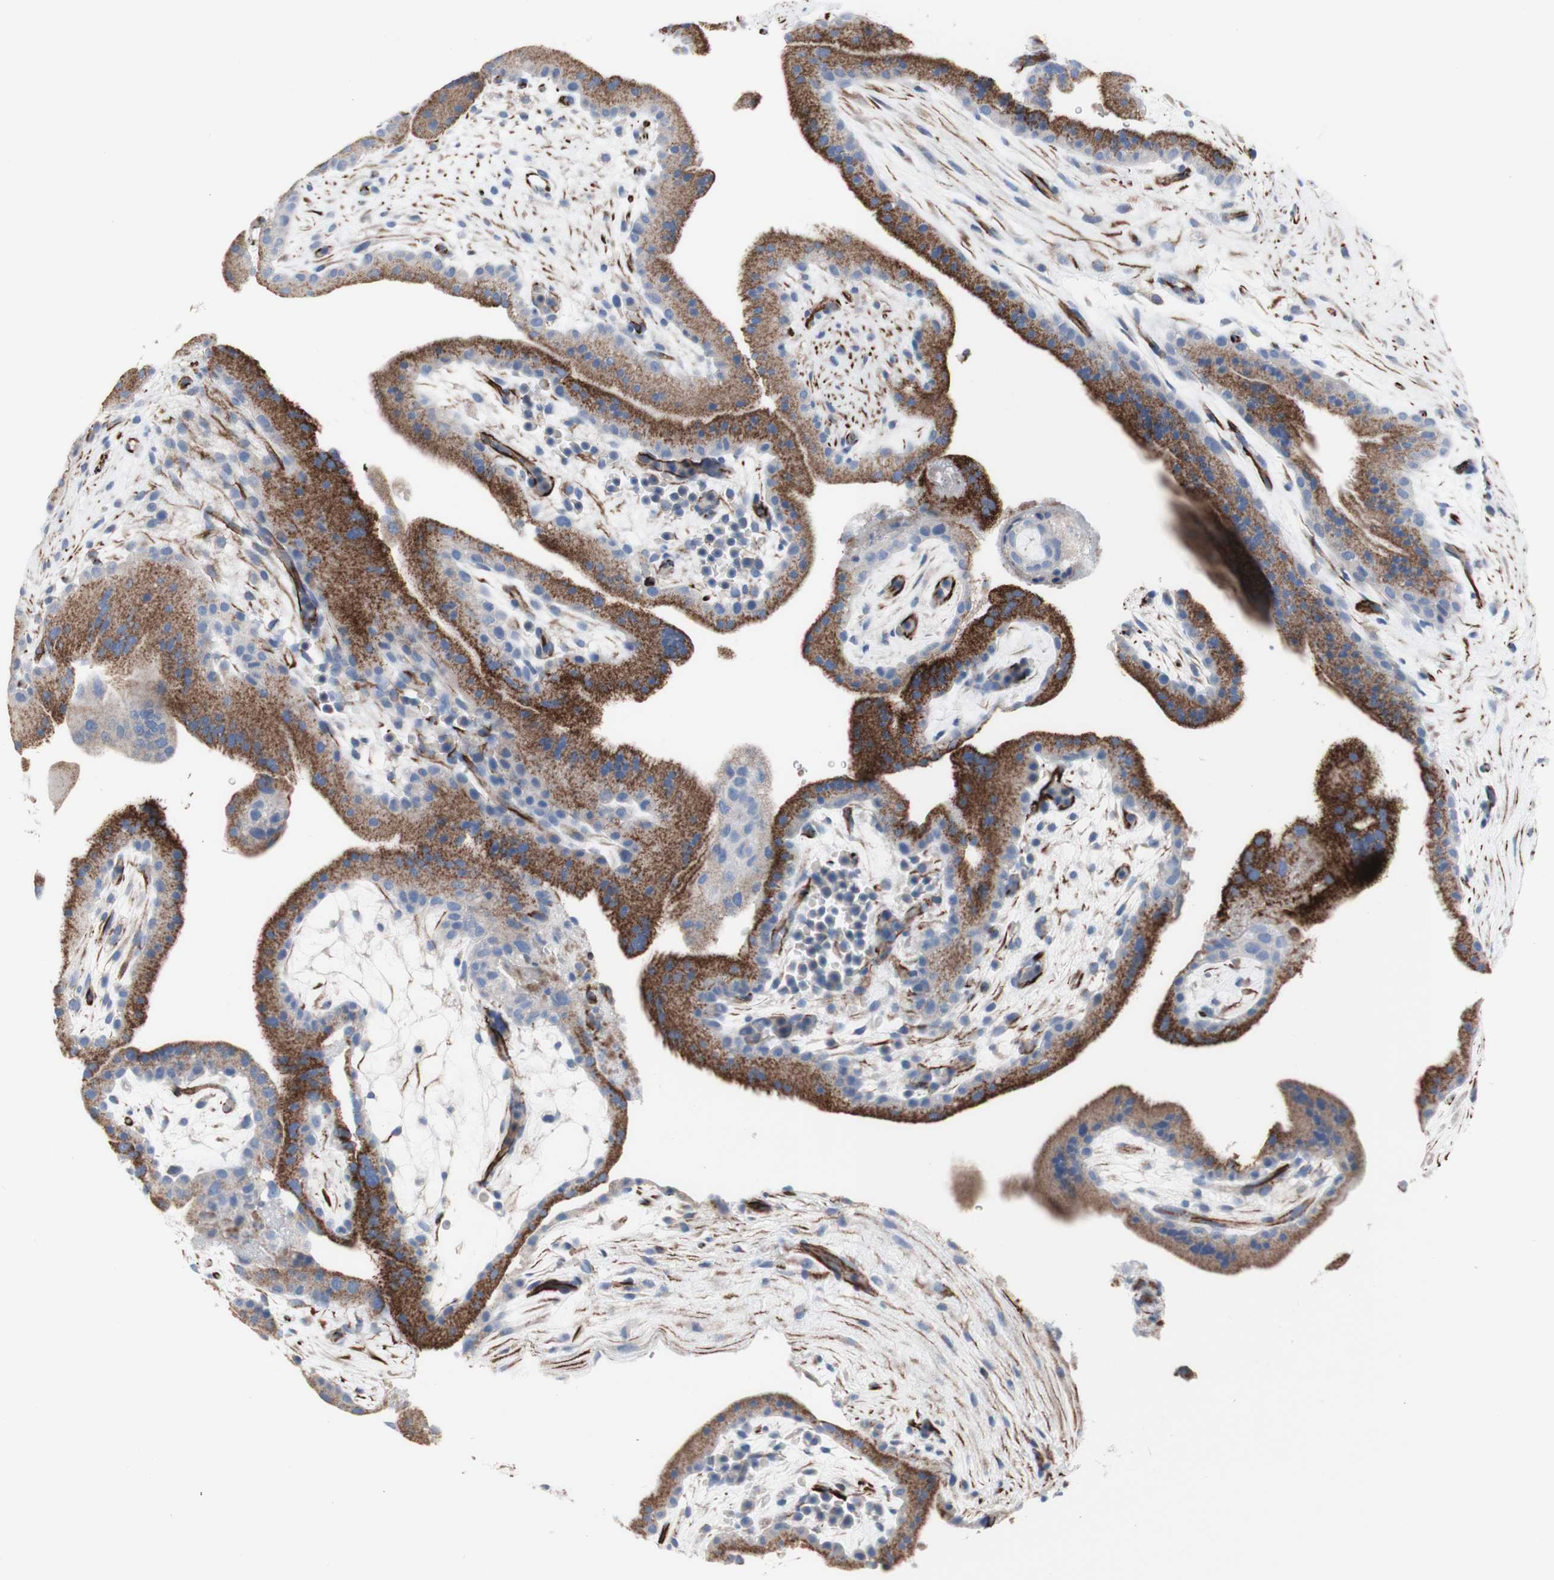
{"staining": {"intensity": "strong", "quantity": "25%-75%", "location": "cytoplasmic/membranous"}, "tissue": "placenta", "cell_type": "Trophoblastic cells", "image_type": "normal", "snomed": [{"axis": "morphology", "description": "Normal tissue, NOS"}, {"axis": "topography", "description": "Placenta"}], "caption": "The micrograph reveals immunohistochemical staining of normal placenta. There is strong cytoplasmic/membranous expression is present in about 25%-75% of trophoblastic cells. Immunohistochemistry stains the protein in brown and the nuclei are stained blue.", "gene": "AGPAT5", "patient": {"sex": "female", "age": 19}}